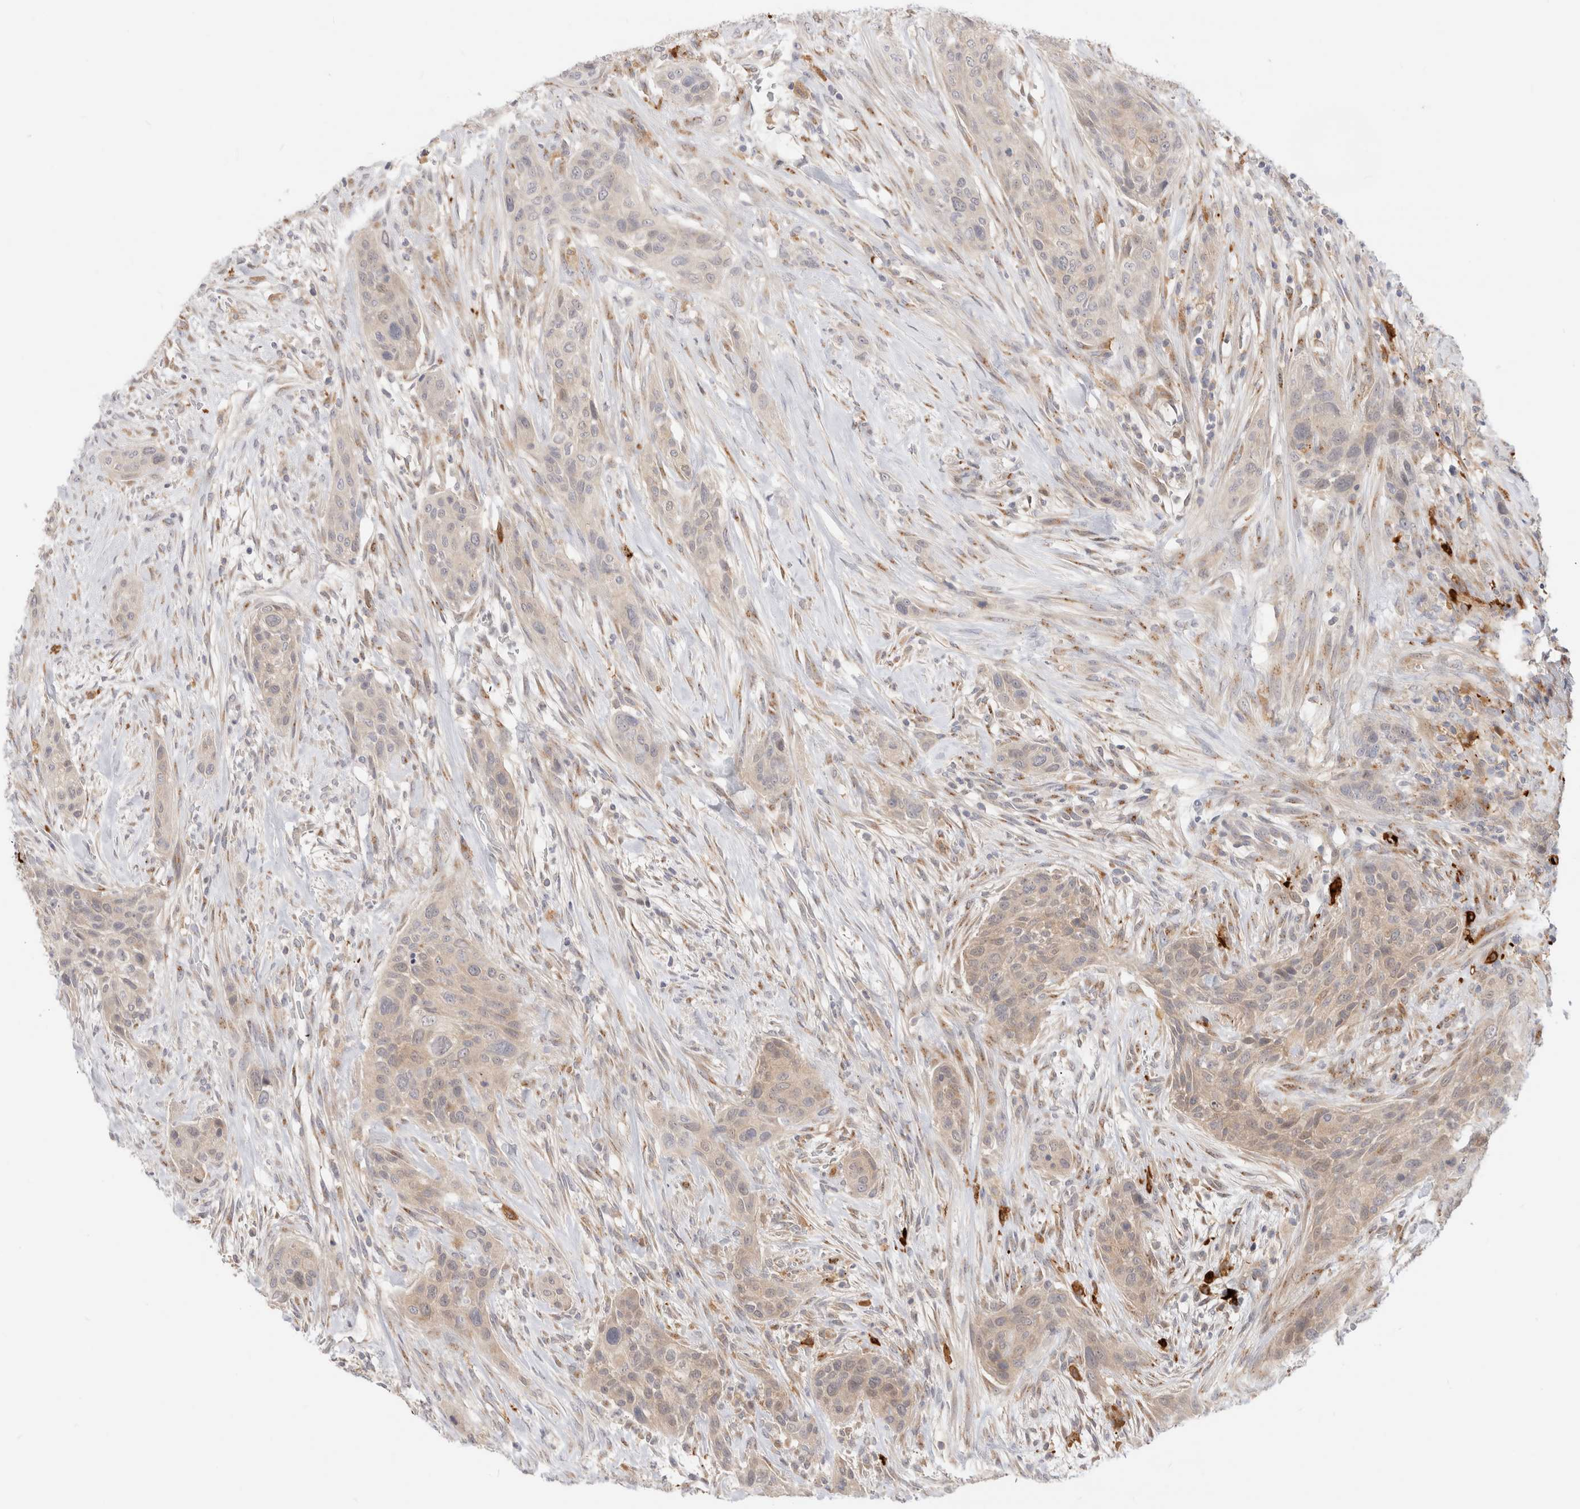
{"staining": {"intensity": "moderate", "quantity": ">75%", "location": "cytoplasmic/membranous"}, "tissue": "urothelial cancer", "cell_type": "Tumor cells", "image_type": "cancer", "snomed": [{"axis": "morphology", "description": "Urothelial carcinoma, High grade"}, {"axis": "topography", "description": "Urinary bladder"}], "caption": "High-grade urothelial carcinoma stained with immunohistochemistry demonstrates moderate cytoplasmic/membranous positivity in about >75% of tumor cells.", "gene": "EFCAB13", "patient": {"sex": "male", "age": 35}}